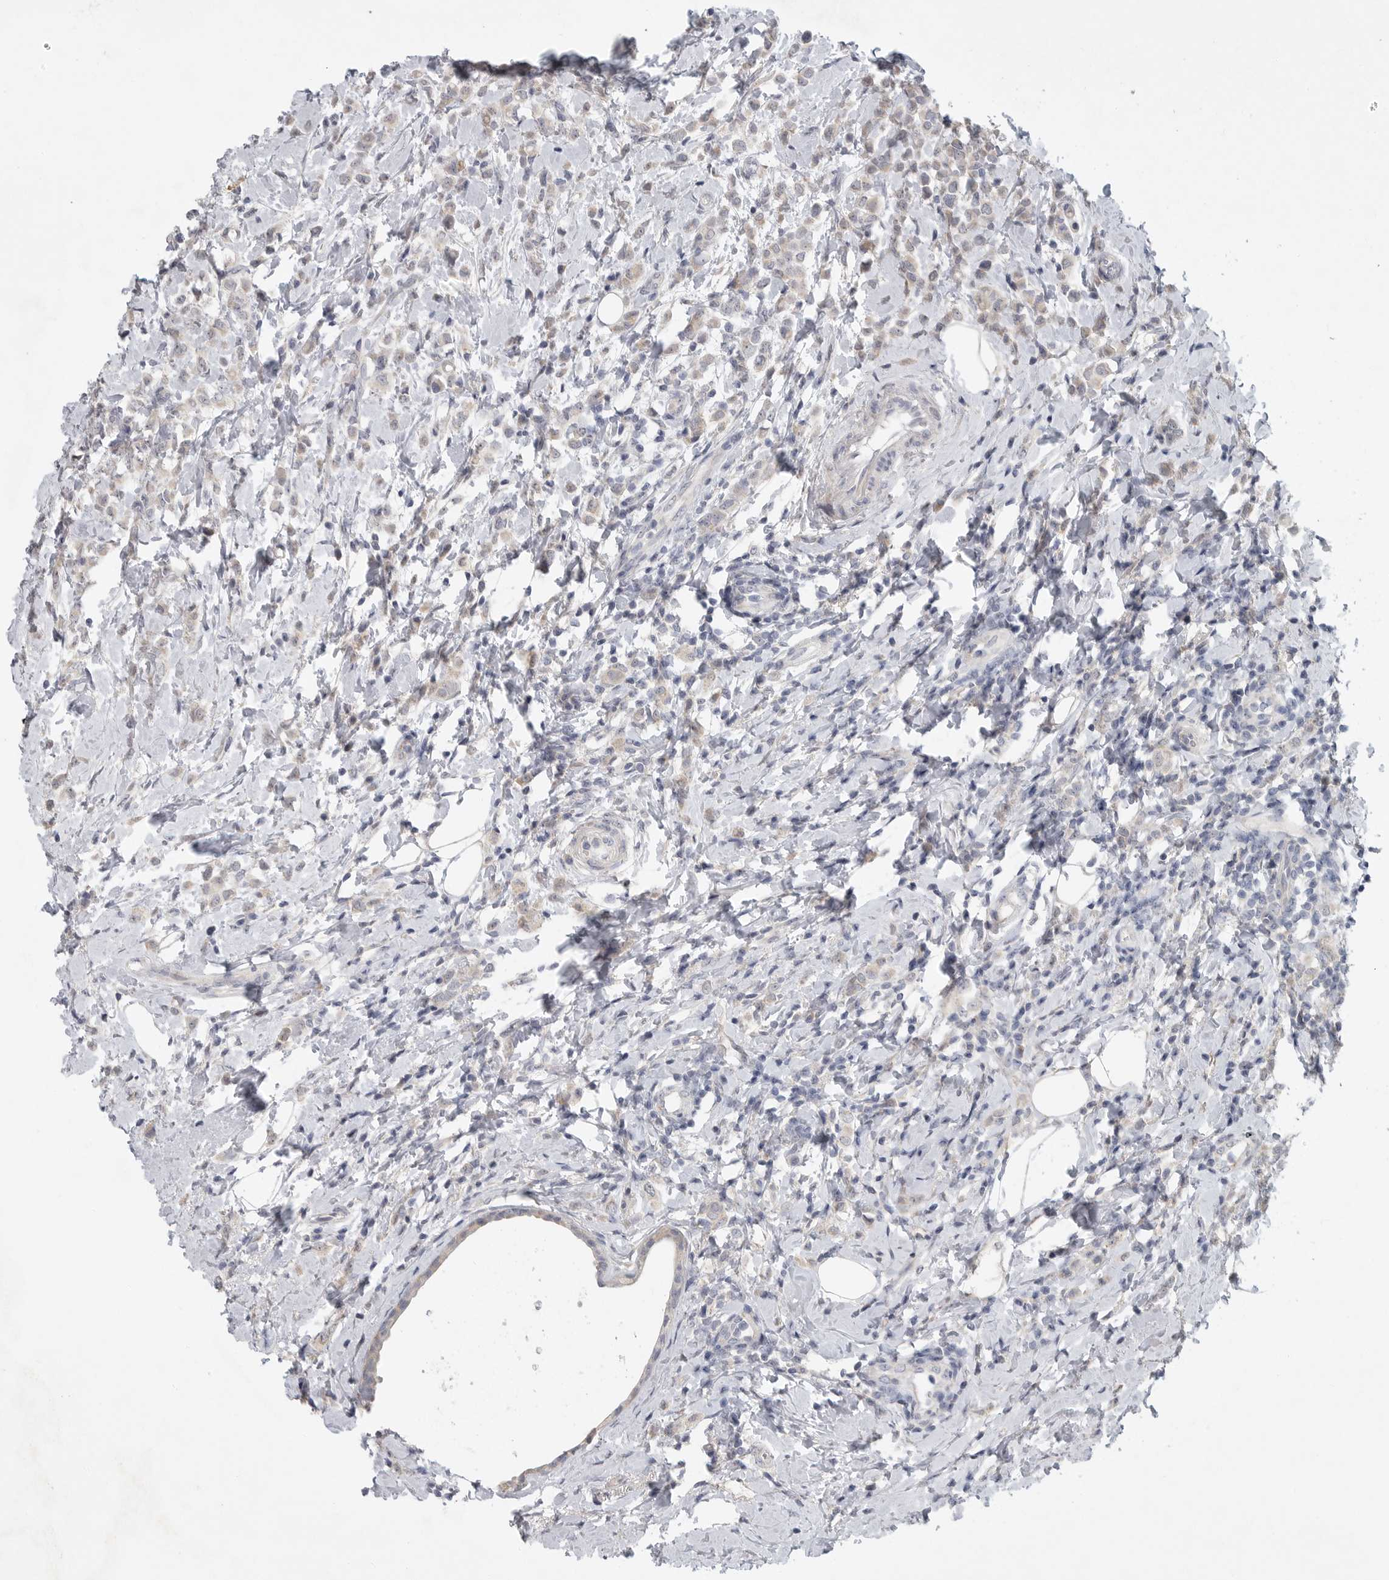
{"staining": {"intensity": "weak", "quantity": "25%-75%", "location": "cytoplasmic/membranous"}, "tissue": "breast cancer", "cell_type": "Tumor cells", "image_type": "cancer", "snomed": [{"axis": "morphology", "description": "Lobular carcinoma"}, {"axis": "topography", "description": "Breast"}], "caption": "DAB (3,3'-diaminobenzidine) immunohistochemical staining of human lobular carcinoma (breast) demonstrates weak cytoplasmic/membranous protein expression in about 25%-75% of tumor cells.", "gene": "FBXO43", "patient": {"sex": "female", "age": 47}}